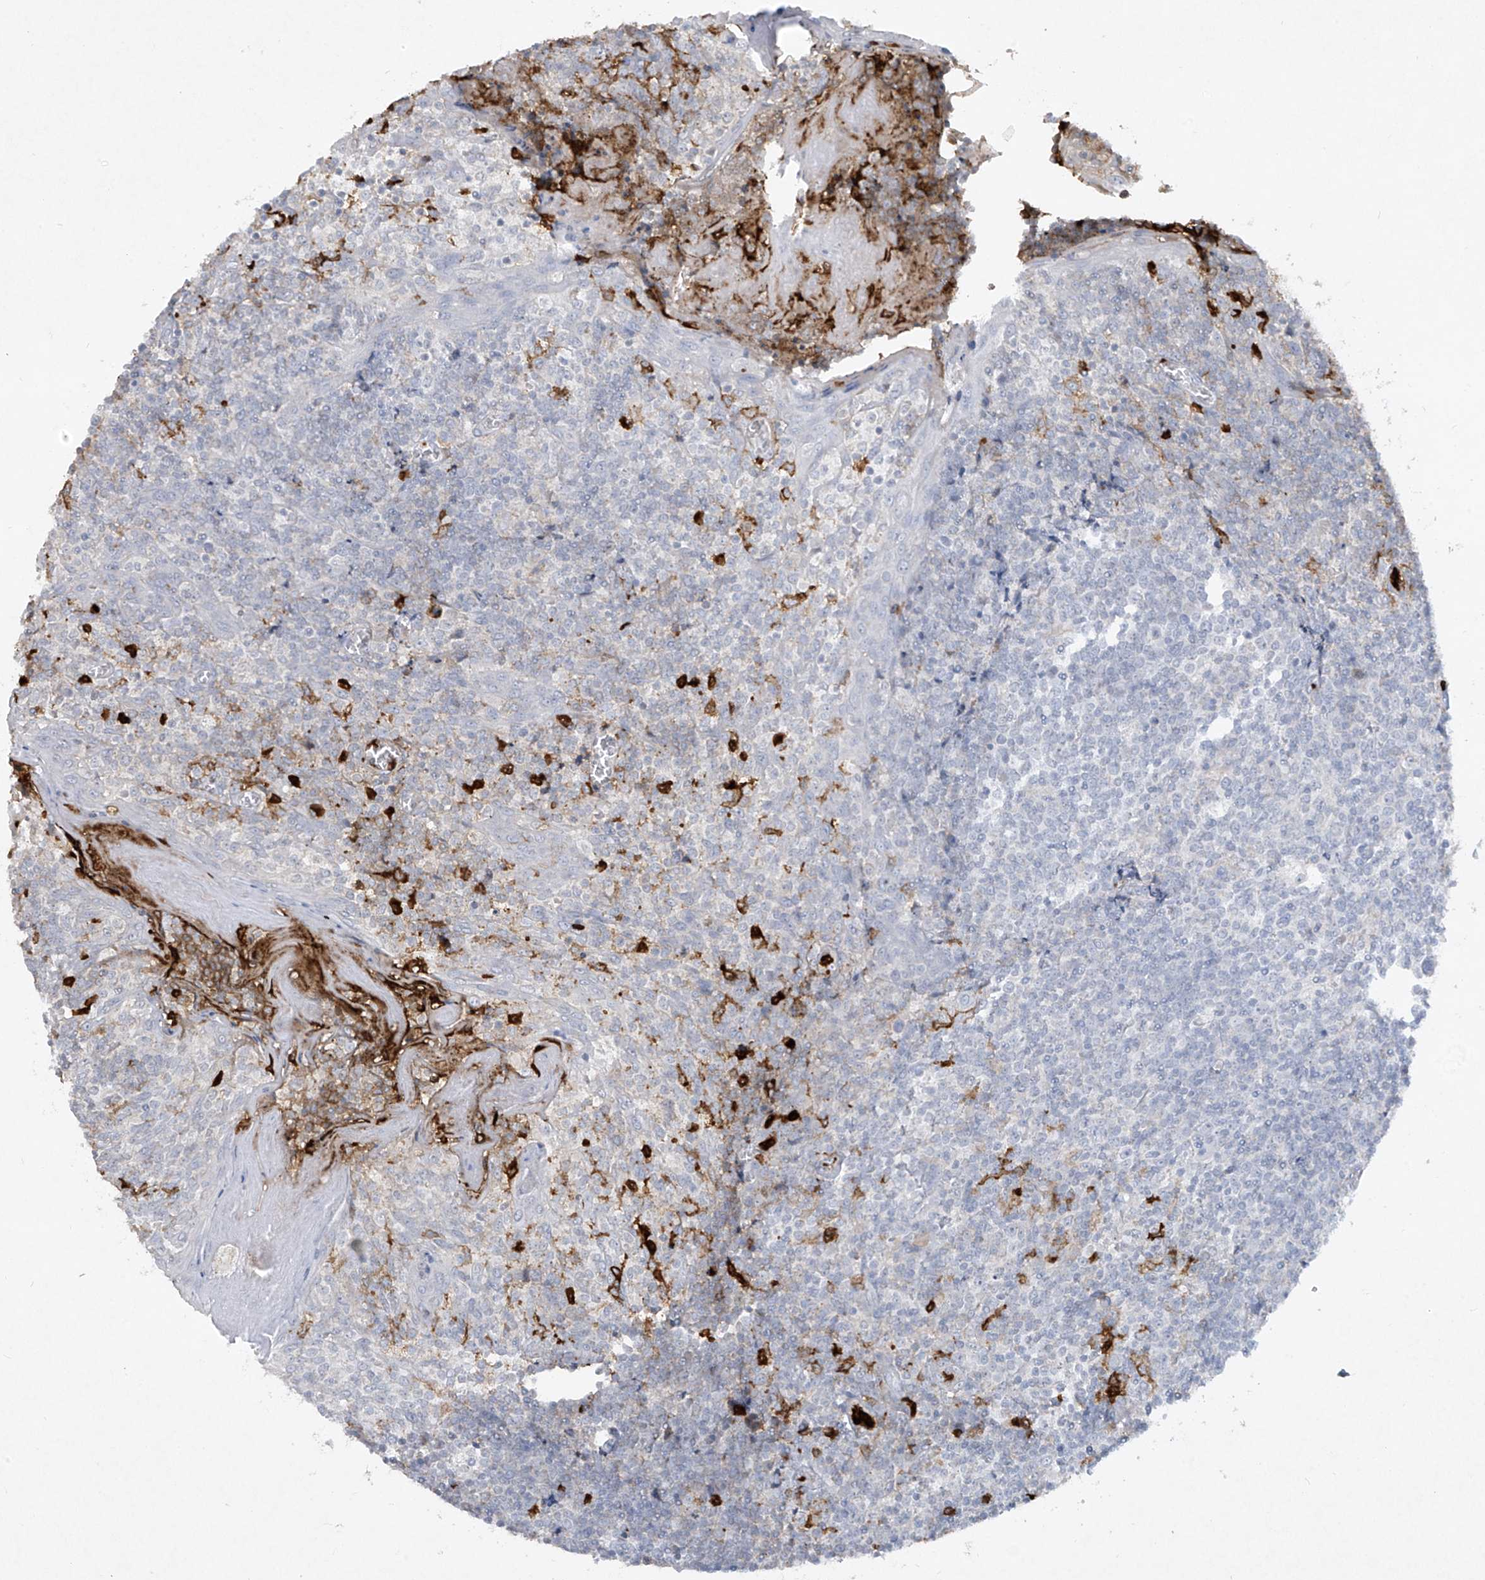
{"staining": {"intensity": "negative", "quantity": "none", "location": "none"}, "tissue": "tonsil", "cell_type": "Germinal center cells", "image_type": "normal", "snomed": [{"axis": "morphology", "description": "Normal tissue, NOS"}, {"axis": "topography", "description": "Tonsil"}], "caption": "Immunohistochemical staining of unremarkable tonsil displays no significant staining in germinal center cells.", "gene": "FCGR3A", "patient": {"sex": "female", "age": 19}}